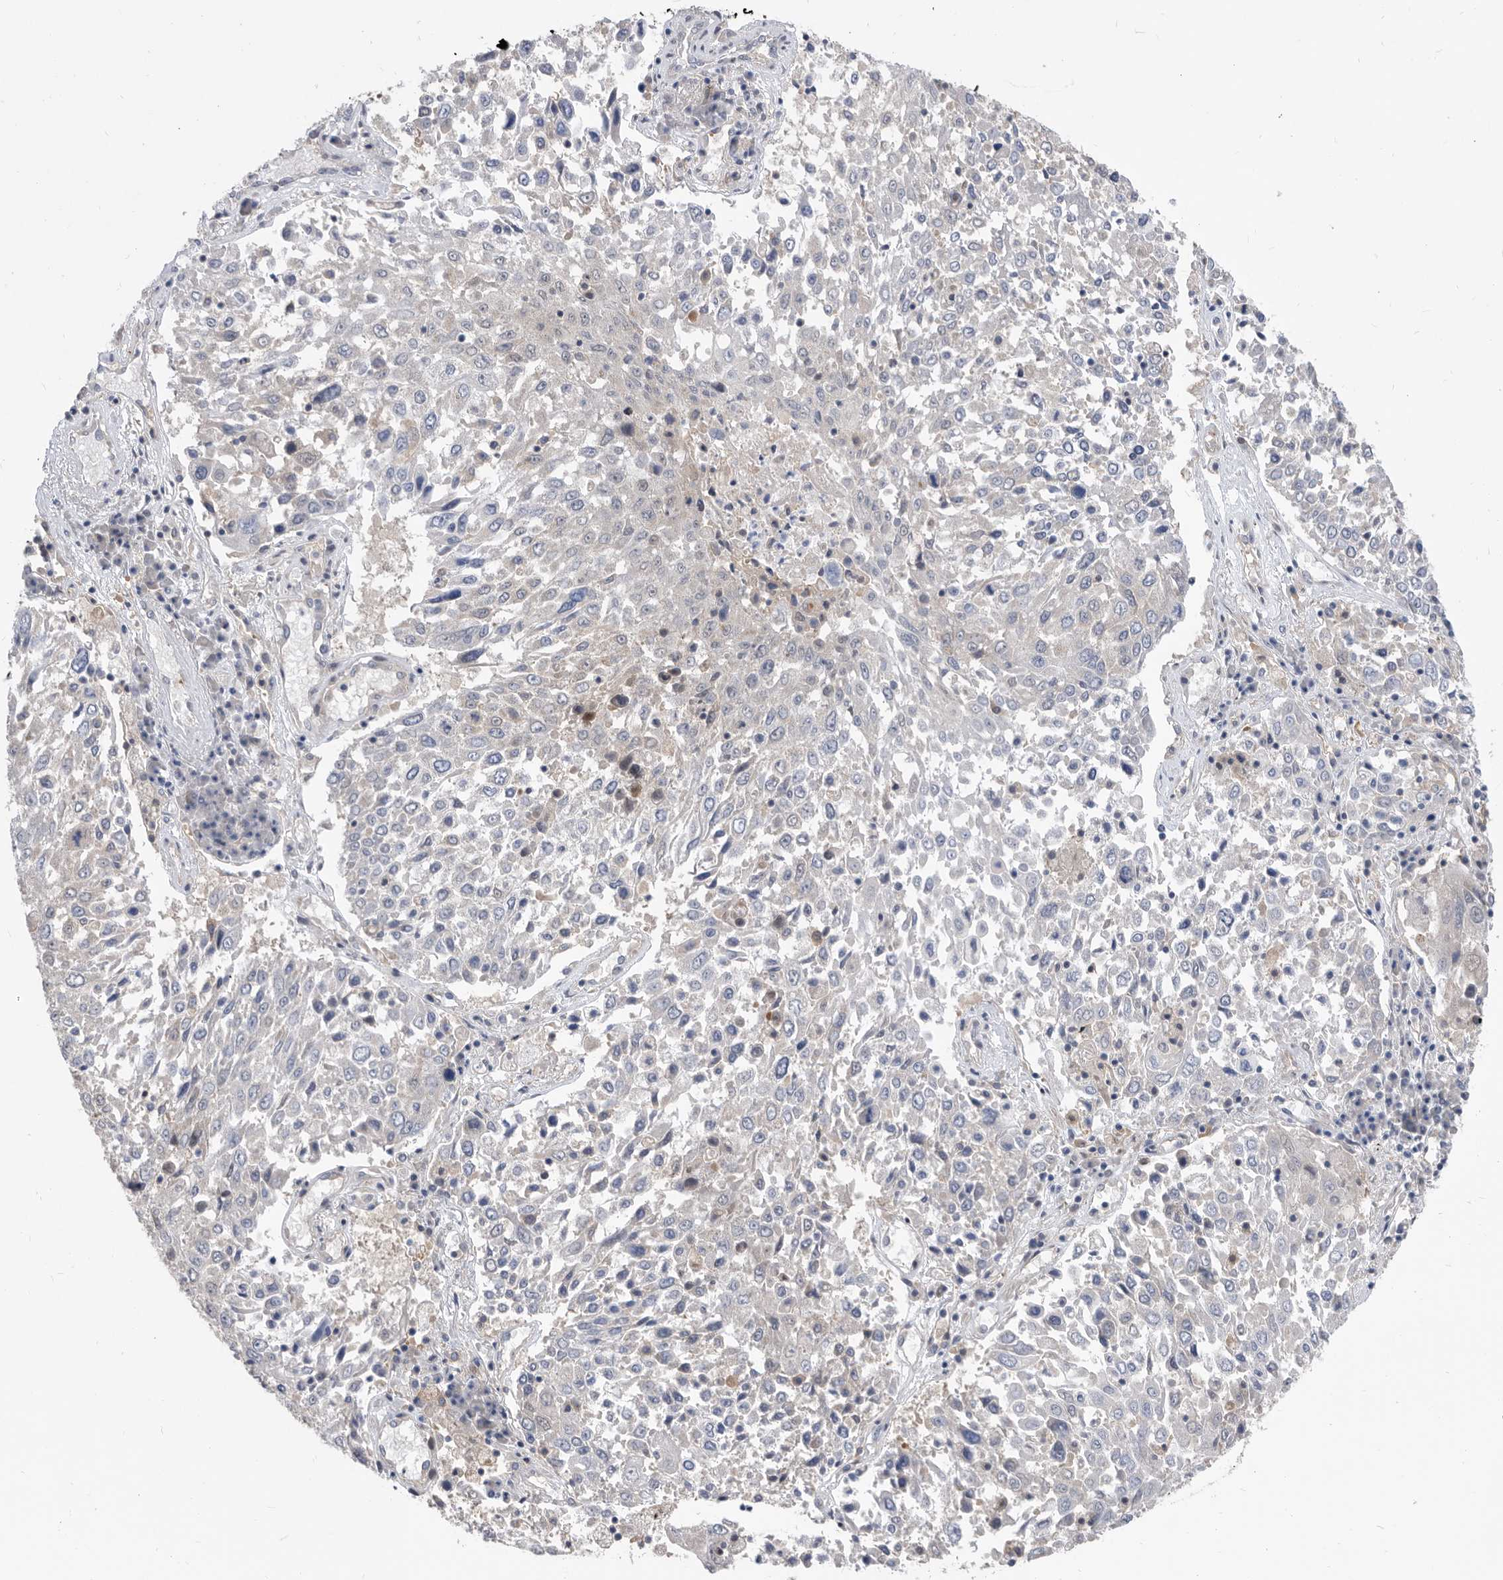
{"staining": {"intensity": "negative", "quantity": "none", "location": "none"}, "tissue": "lung cancer", "cell_type": "Tumor cells", "image_type": "cancer", "snomed": [{"axis": "morphology", "description": "Squamous cell carcinoma, NOS"}, {"axis": "topography", "description": "Lung"}], "caption": "Lung cancer (squamous cell carcinoma) was stained to show a protein in brown. There is no significant positivity in tumor cells.", "gene": "CCT4", "patient": {"sex": "male", "age": 65}}